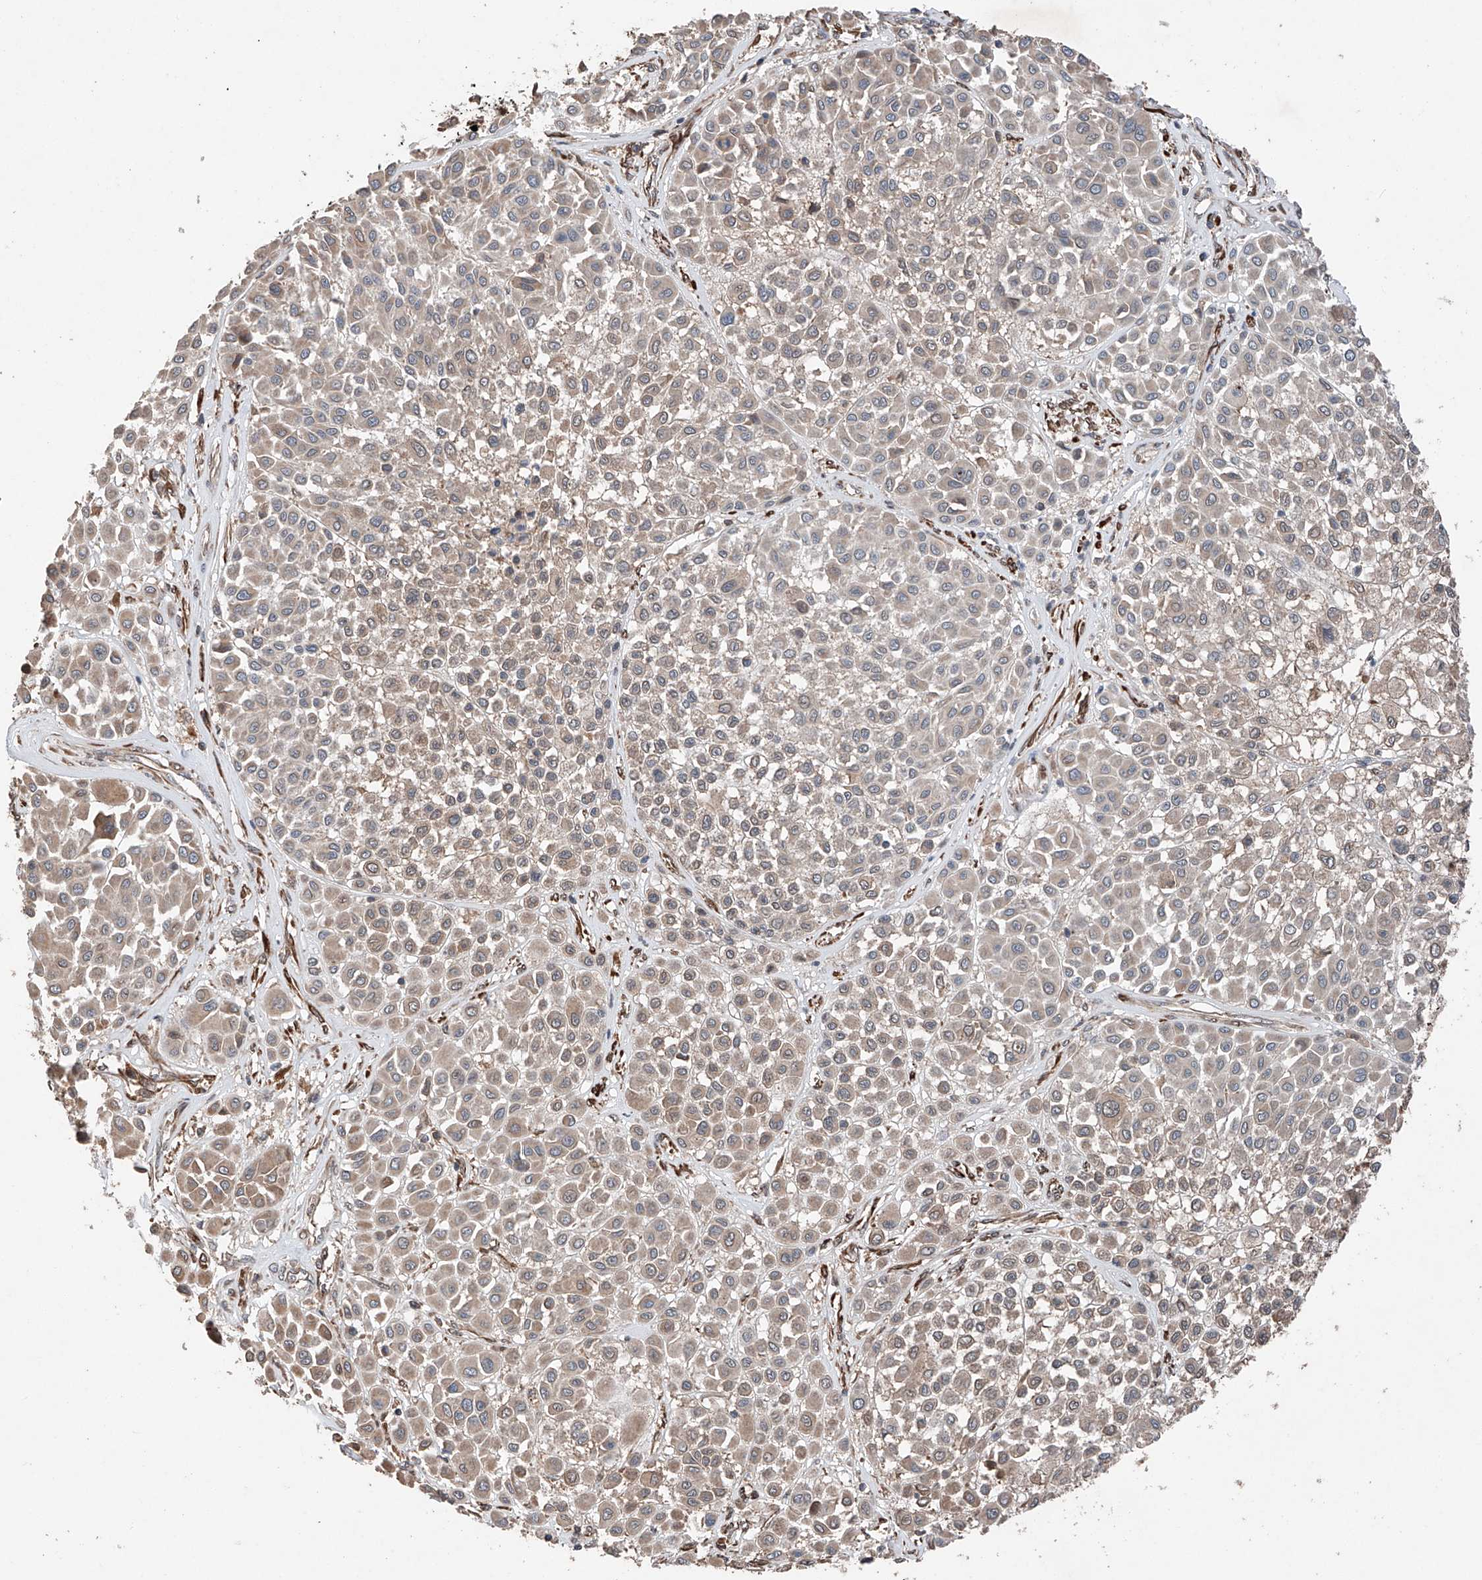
{"staining": {"intensity": "weak", "quantity": "<25%", "location": "cytoplasmic/membranous"}, "tissue": "melanoma", "cell_type": "Tumor cells", "image_type": "cancer", "snomed": [{"axis": "morphology", "description": "Malignant melanoma, Metastatic site"}, {"axis": "topography", "description": "Soft tissue"}], "caption": "A histopathology image of malignant melanoma (metastatic site) stained for a protein shows no brown staining in tumor cells.", "gene": "AP4B1", "patient": {"sex": "male", "age": 41}}